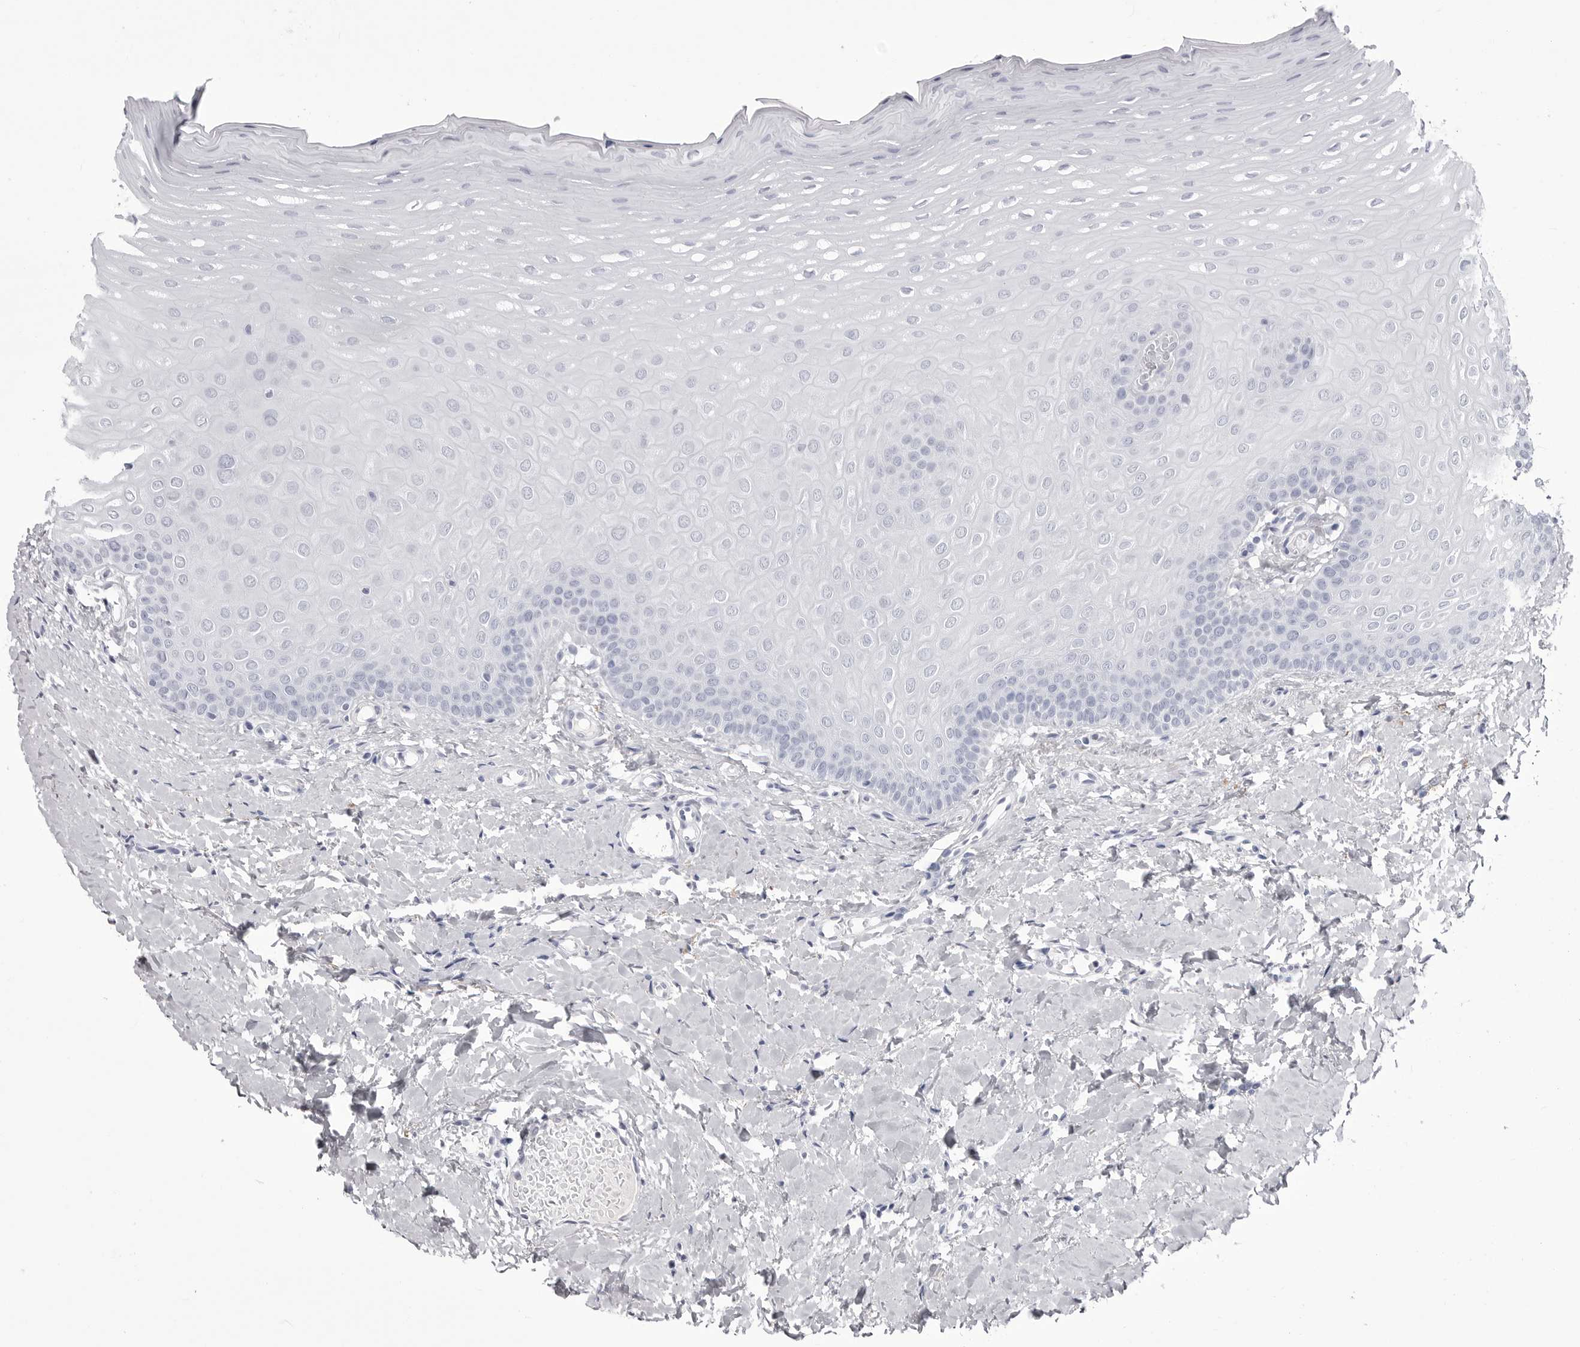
{"staining": {"intensity": "negative", "quantity": "none", "location": "none"}, "tissue": "oral mucosa", "cell_type": "Squamous epithelial cells", "image_type": "normal", "snomed": [{"axis": "morphology", "description": "Normal tissue, NOS"}, {"axis": "topography", "description": "Oral tissue"}], "caption": "Immunohistochemical staining of benign human oral mucosa exhibits no significant expression in squamous epithelial cells. (Brightfield microscopy of DAB immunohistochemistry at high magnification).", "gene": "COL26A1", "patient": {"sex": "female", "age": 39}}